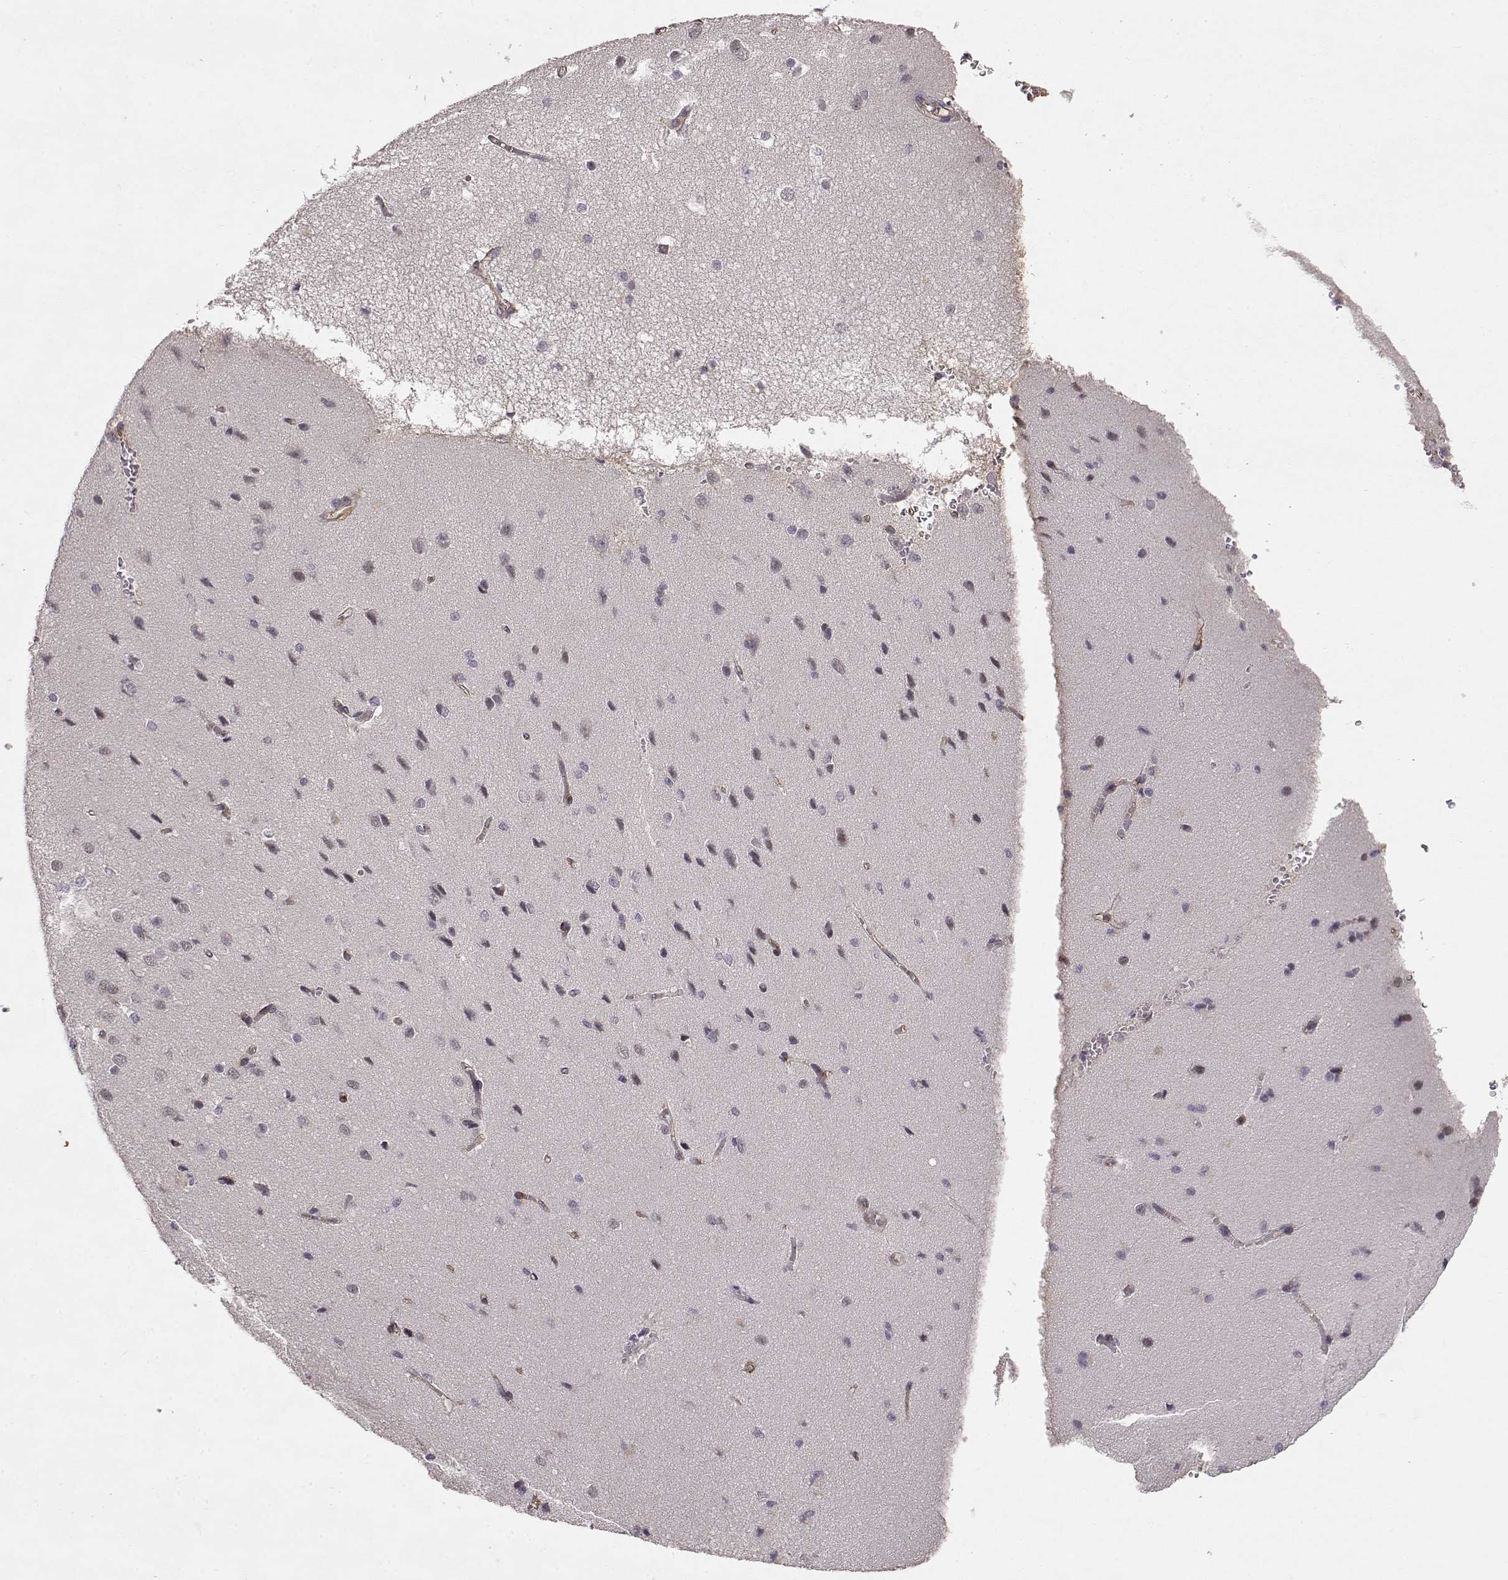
{"staining": {"intensity": "moderate", "quantity": "<25%", "location": "cytoplasmic/membranous"}, "tissue": "cerebral cortex", "cell_type": "Endothelial cells", "image_type": "normal", "snomed": [{"axis": "morphology", "description": "Normal tissue, NOS"}, {"axis": "topography", "description": "Cerebral cortex"}], "caption": "This micrograph exhibits normal cerebral cortex stained with immunohistochemistry (IHC) to label a protein in brown. The cytoplasmic/membranous of endothelial cells show moderate positivity for the protein. Nuclei are counter-stained blue.", "gene": "IFITM1", "patient": {"sex": "male", "age": 37}}